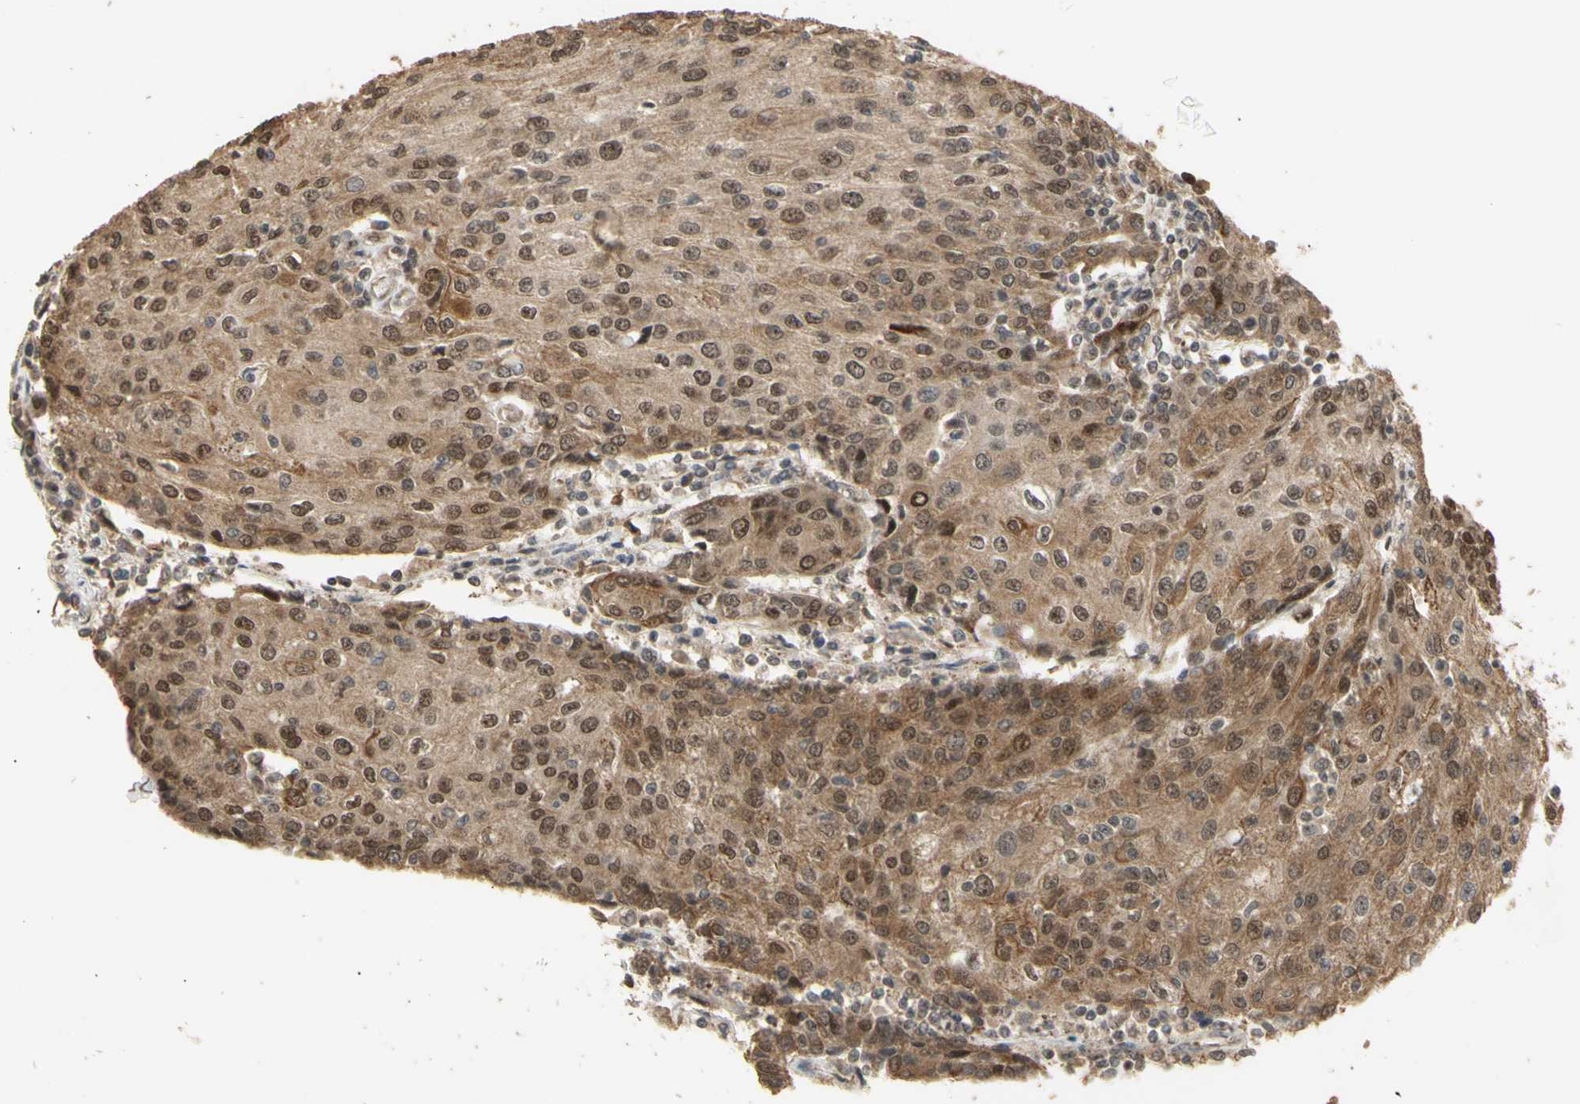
{"staining": {"intensity": "moderate", "quantity": ">75%", "location": "cytoplasmic/membranous"}, "tissue": "urothelial cancer", "cell_type": "Tumor cells", "image_type": "cancer", "snomed": [{"axis": "morphology", "description": "Urothelial carcinoma, High grade"}, {"axis": "topography", "description": "Urinary bladder"}], "caption": "This histopathology image shows high-grade urothelial carcinoma stained with immunohistochemistry (IHC) to label a protein in brown. The cytoplasmic/membranous of tumor cells show moderate positivity for the protein. Nuclei are counter-stained blue.", "gene": "GTF2E2", "patient": {"sex": "female", "age": 85}}